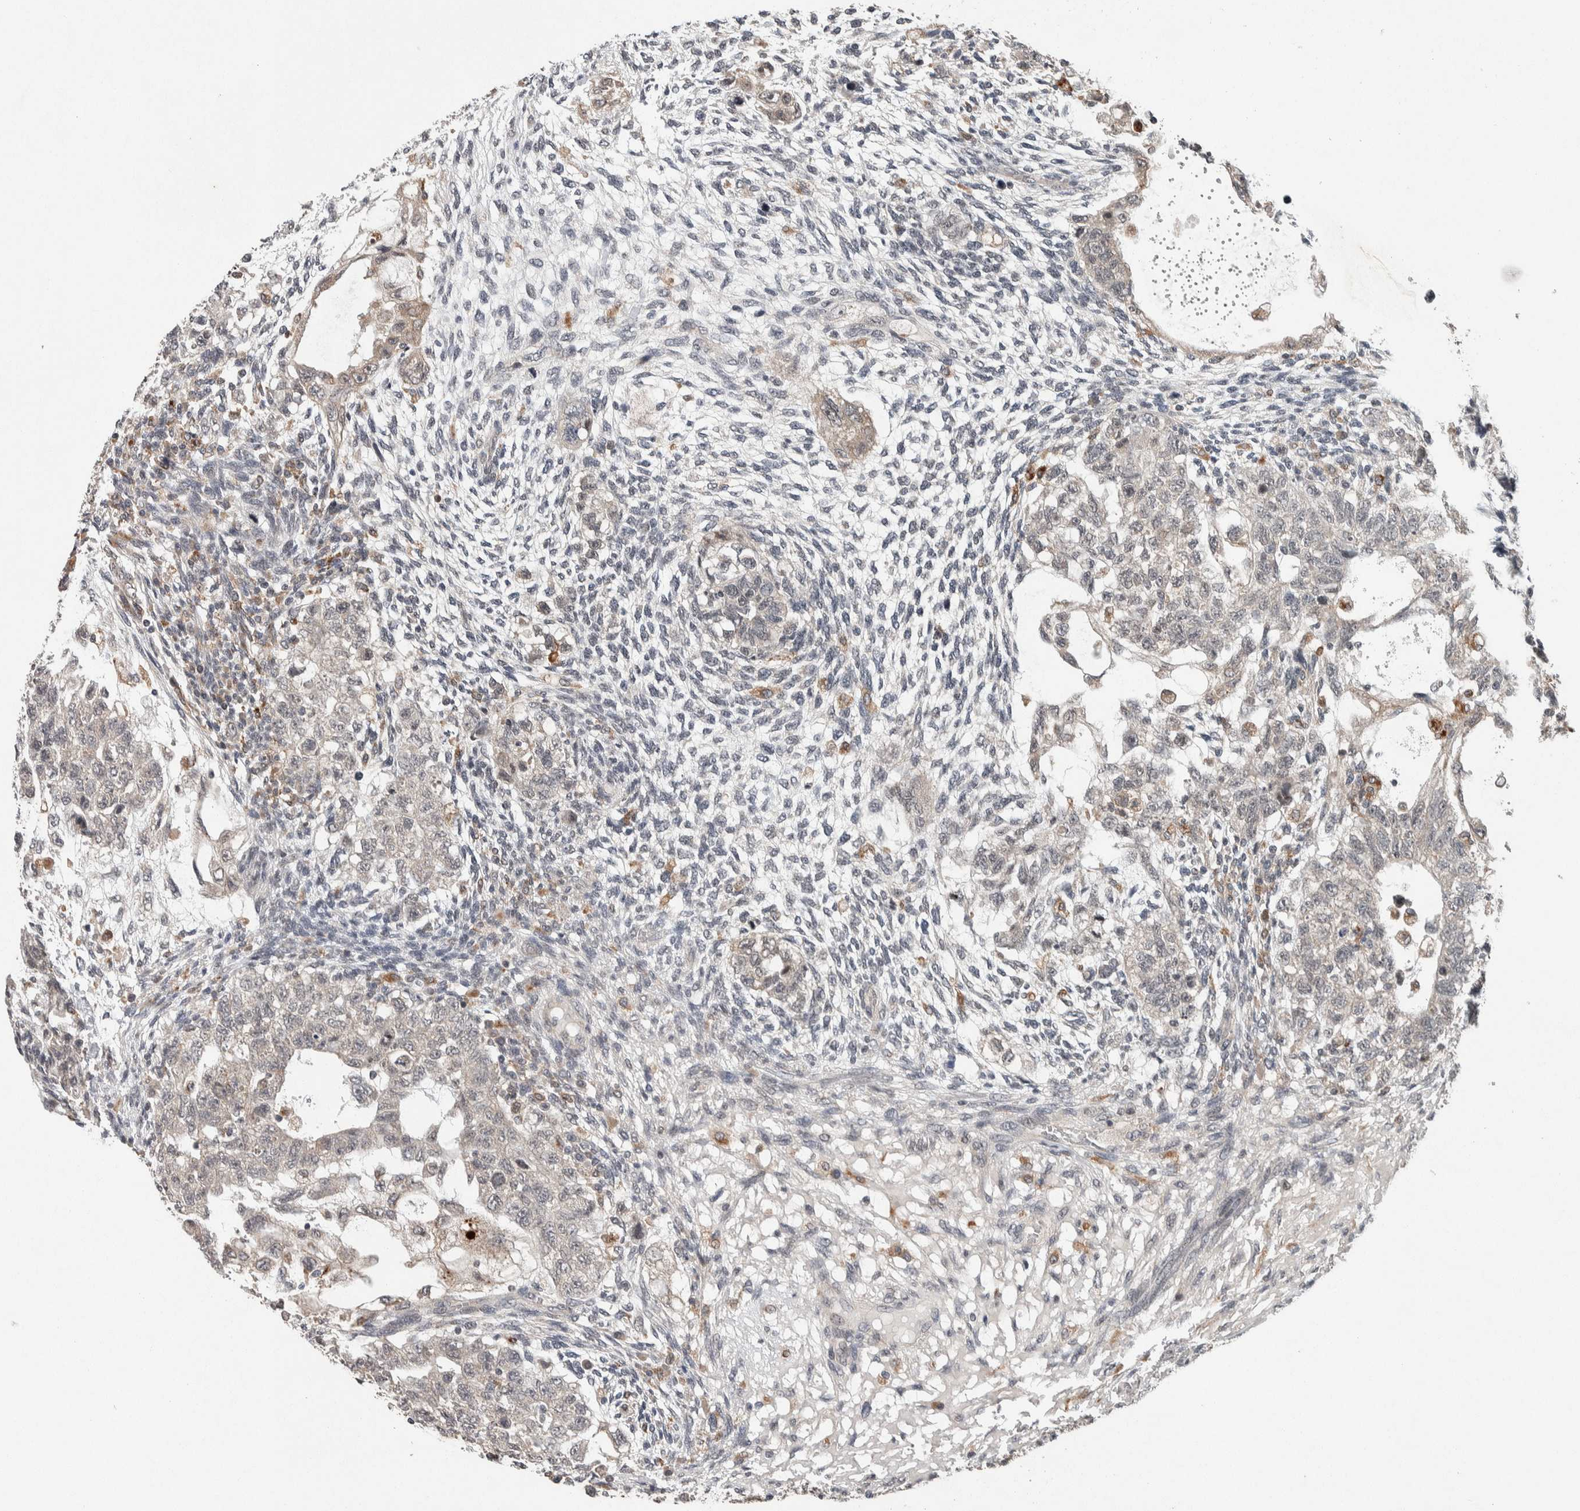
{"staining": {"intensity": "negative", "quantity": "none", "location": "none"}, "tissue": "testis cancer", "cell_type": "Tumor cells", "image_type": "cancer", "snomed": [{"axis": "morphology", "description": "Normal tissue, NOS"}, {"axis": "morphology", "description": "Carcinoma, Embryonal, NOS"}, {"axis": "topography", "description": "Testis"}], "caption": "Protein analysis of embryonal carcinoma (testis) reveals no significant staining in tumor cells.", "gene": "KCNK1", "patient": {"sex": "male", "age": 36}}